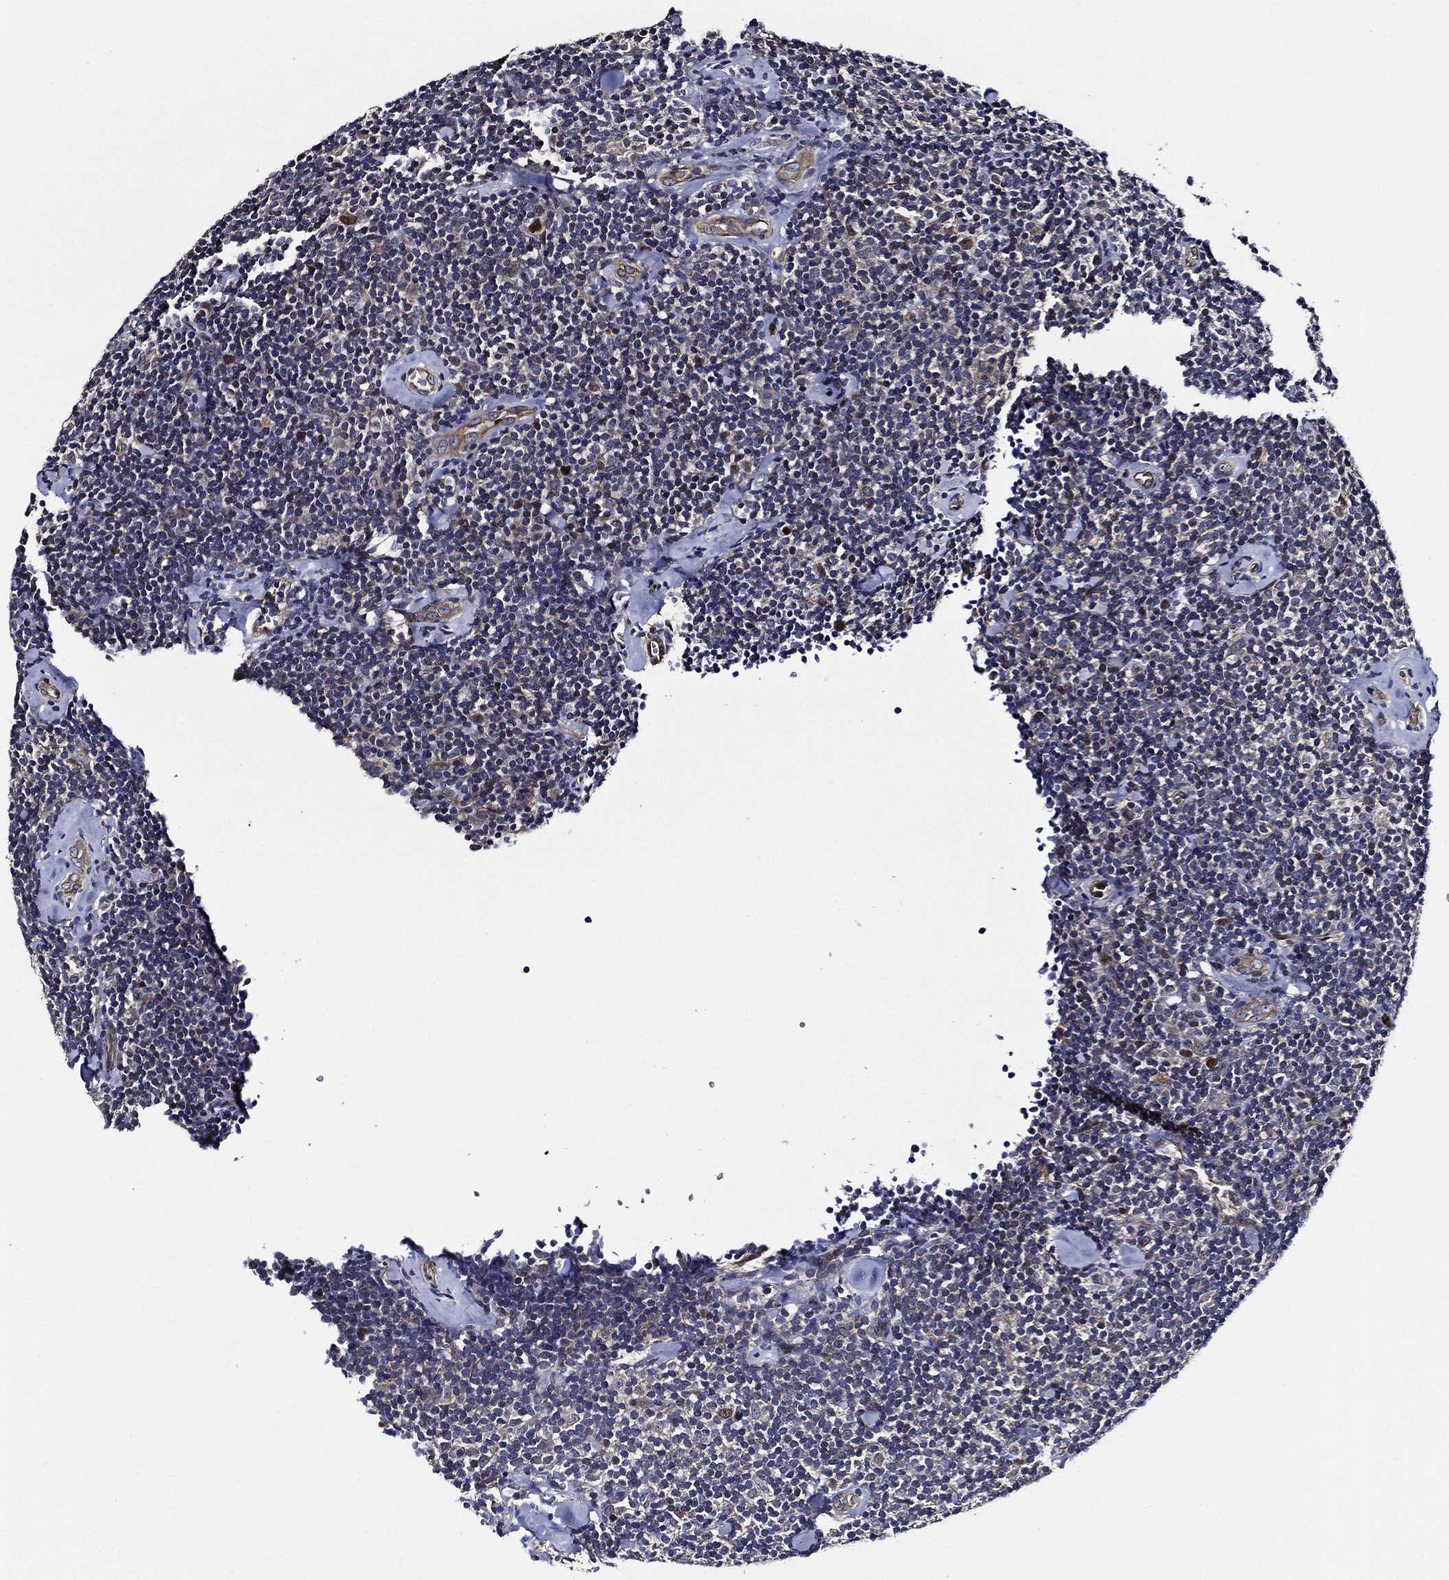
{"staining": {"intensity": "negative", "quantity": "none", "location": "none"}, "tissue": "lymphoma", "cell_type": "Tumor cells", "image_type": "cancer", "snomed": [{"axis": "morphology", "description": "Malignant lymphoma, non-Hodgkin's type, Low grade"}, {"axis": "topography", "description": "Lymph node"}], "caption": "Immunohistochemistry (IHC) photomicrograph of neoplastic tissue: human lymphoma stained with DAB reveals no significant protein expression in tumor cells.", "gene": "KIF20B", "patient": {"sex": "female", "age": 56}}